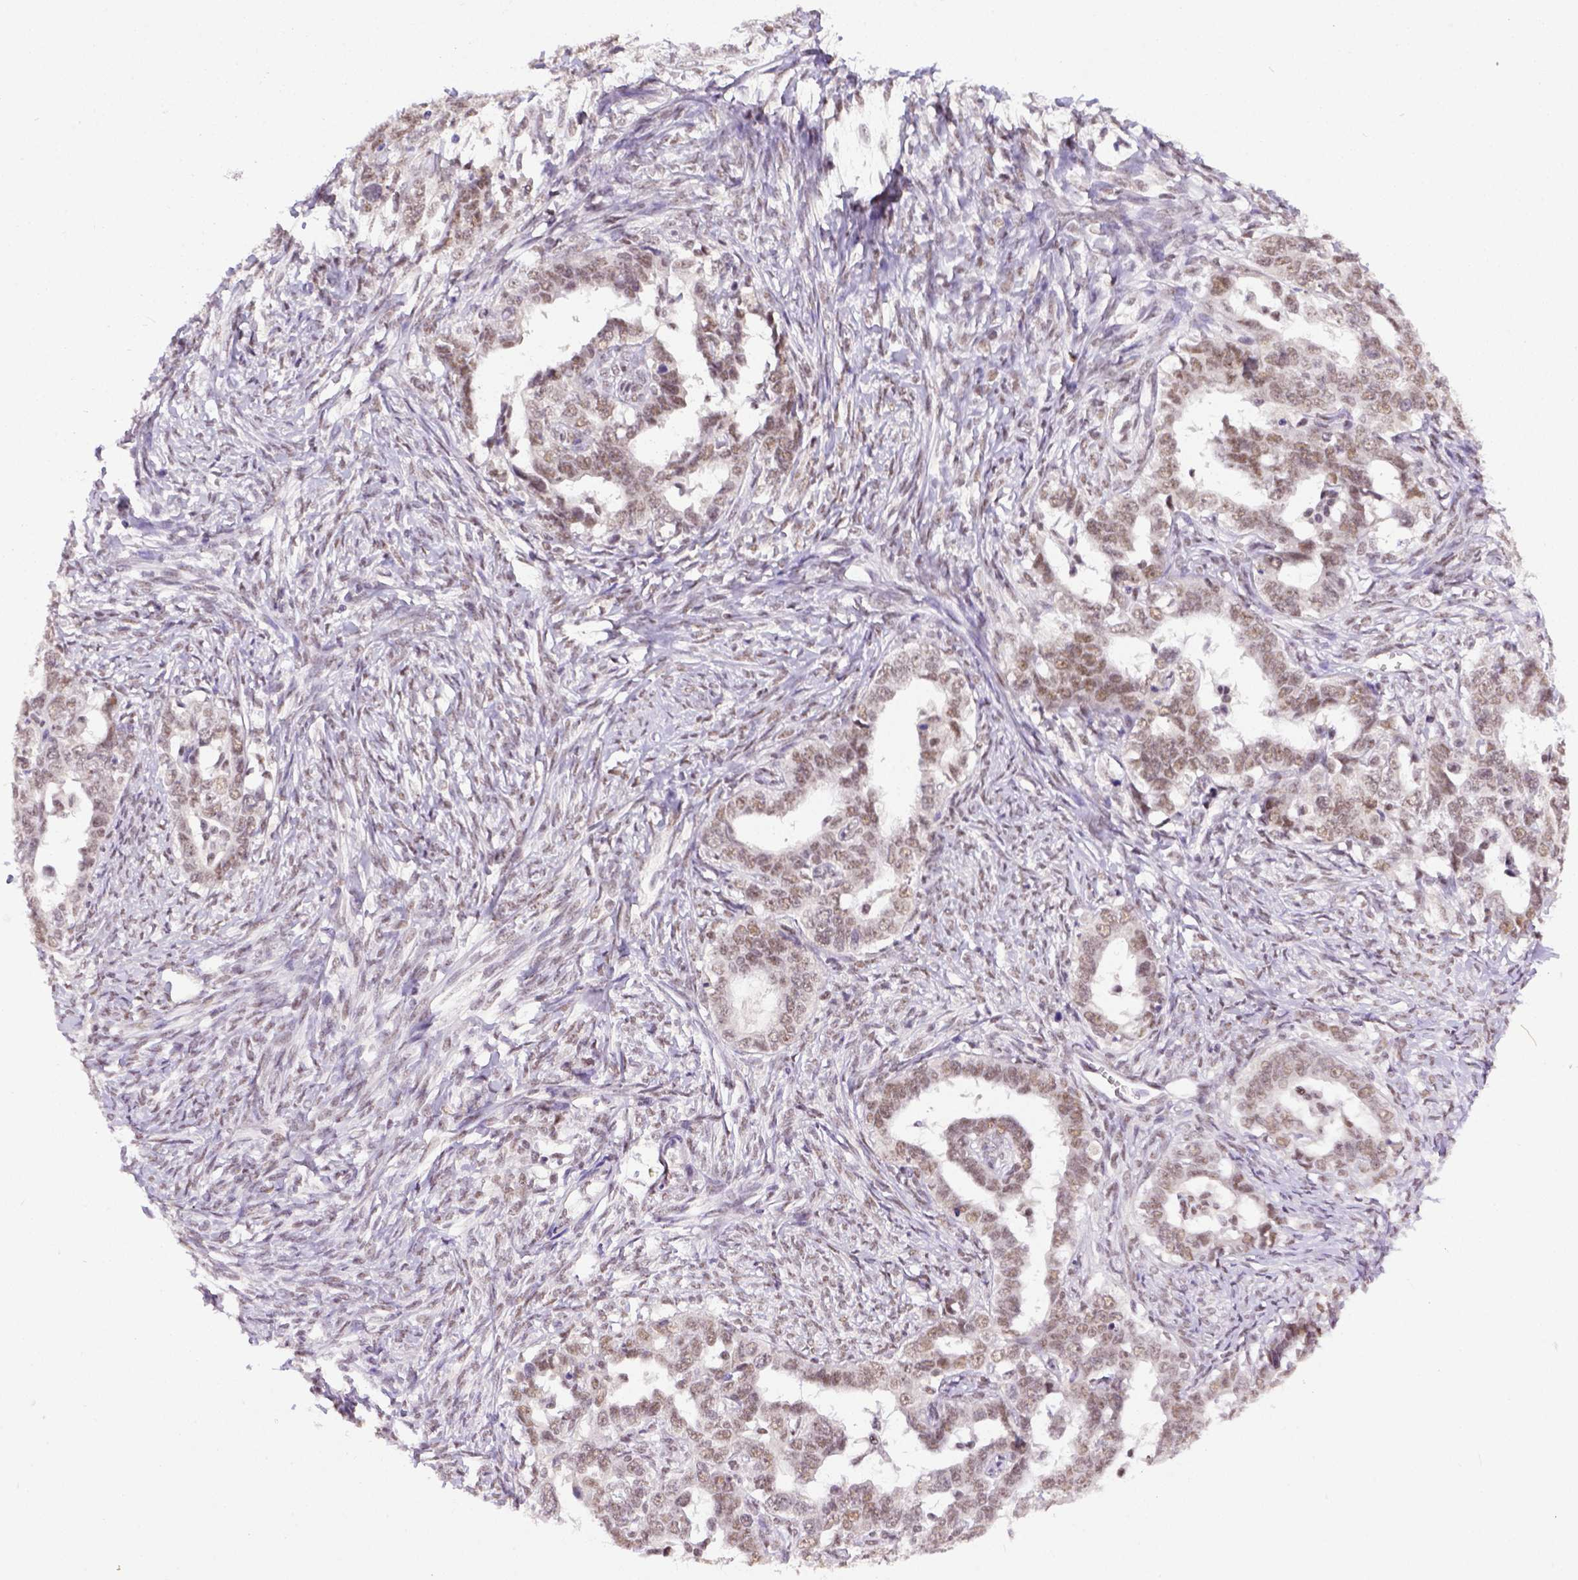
{"staining": {"intensity": "weak", "quantity": ">75%", "location": "nuclear"}, "tissue": "ovarian cancer", "cell_type": "Tumor cells", "image_type": "cancer", "snomed": [{"axis": "morphology", "description": "Cystadenocarcinoma, serous, NOS"}, {"axis": "topography", "description": "Ovary"}], "caption": "Protein positivity by immunohistochemistry shows weak nuclear expression in about >75% of tumor cells in serous cystadenocarcinoma (ovarian).", "gene": "ERCC1", "patient": {"sex": "female", "age": 69}}